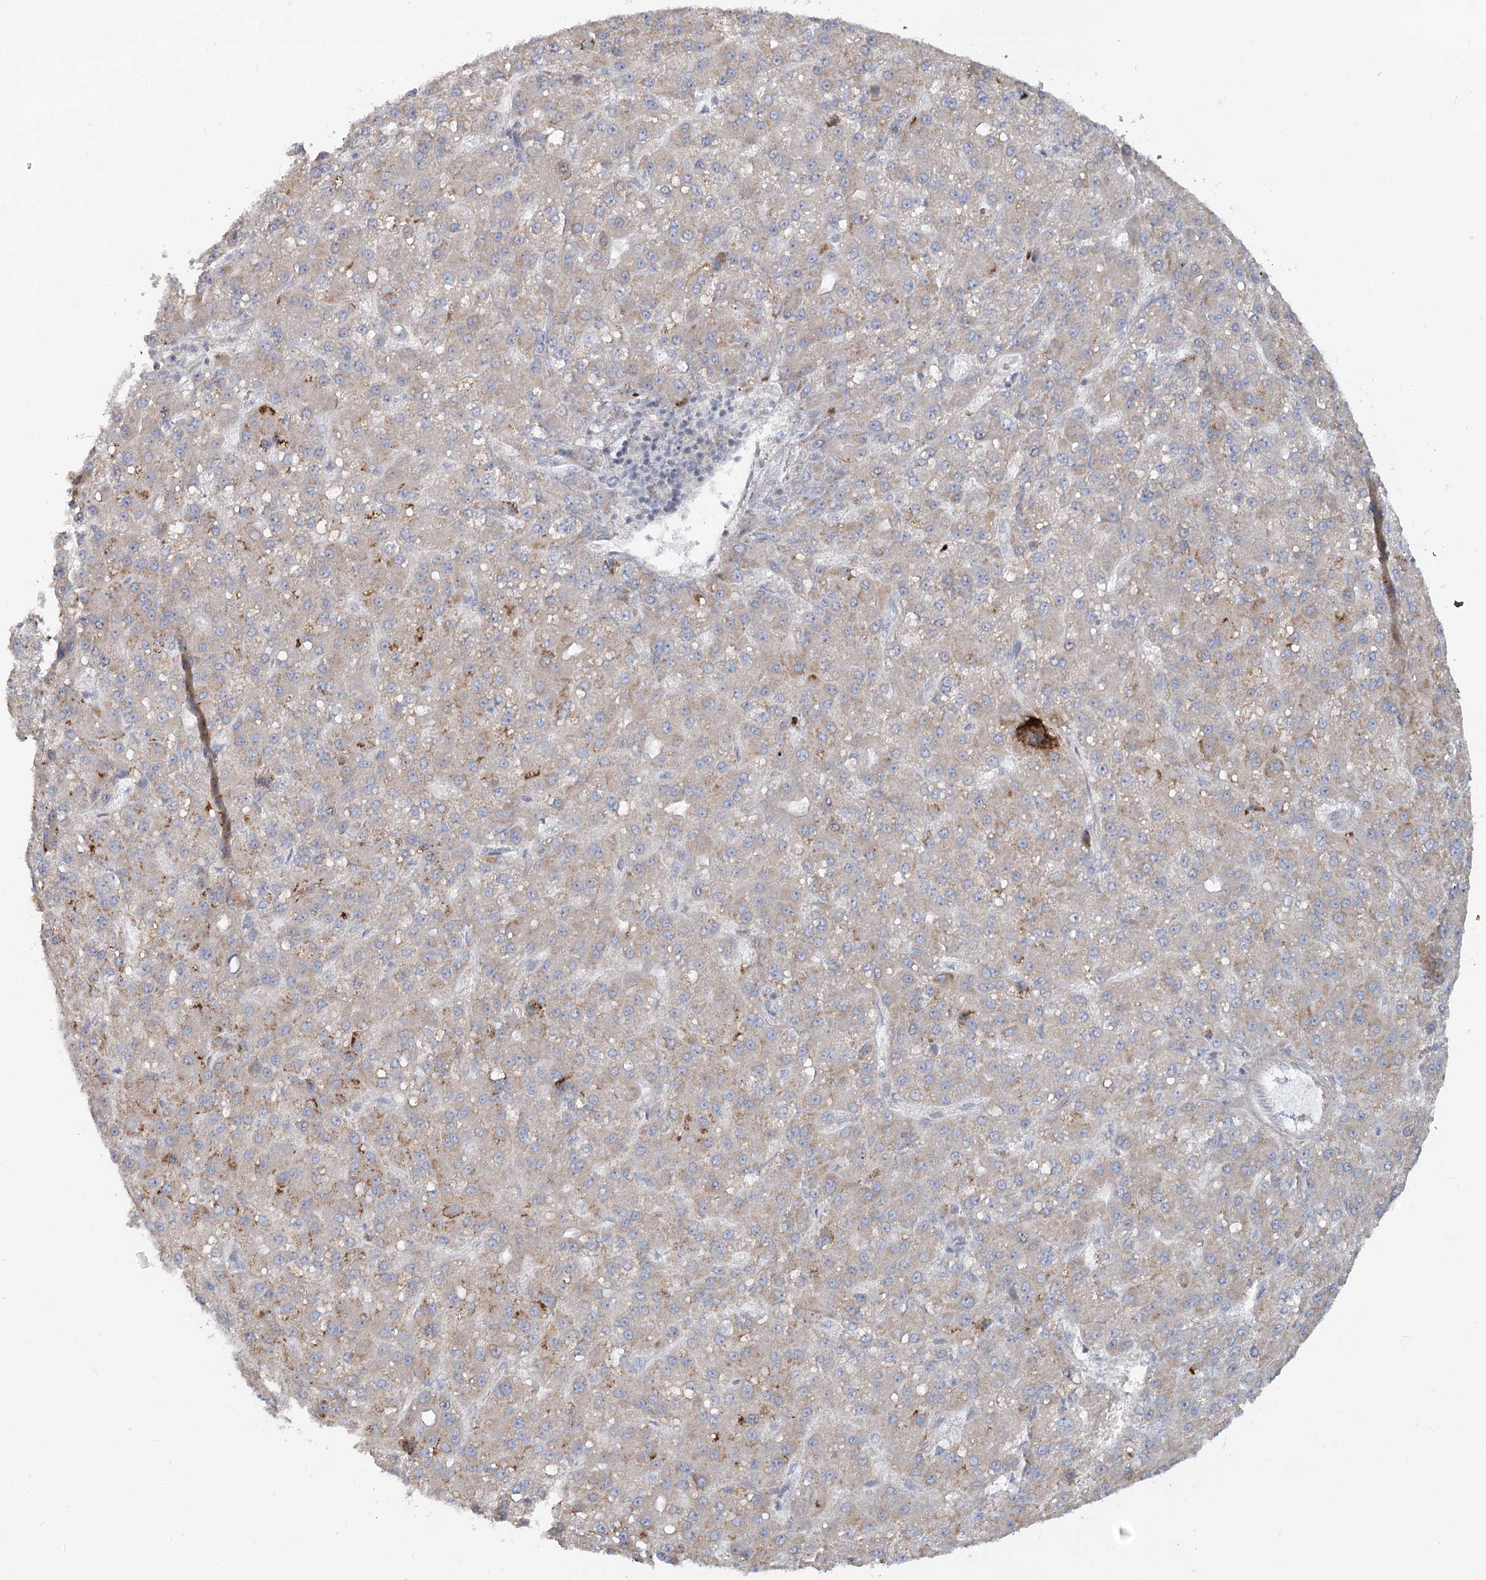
{"staining": {"intensity": "weak", "quantity": "25%-75%", "location": "cytoplasmic/membranous"}, "tissue": "liver cancer", "cell_type": "Tumor cells", "image_type": "cancer", "snomed": [{"axis": "morphology", "description": "Carcinoma, Hepatocellular, NOS"}, {"axis": "topography", "description": "Liver"}], "caption": "Hepatocellular carcinoma (liver) tissue exhibits weak cytoplasmic/membranous expression in about 25%-75% of tumor cells", "gene": "MTG1", "patient": {"sex": "male", "age": 67}}